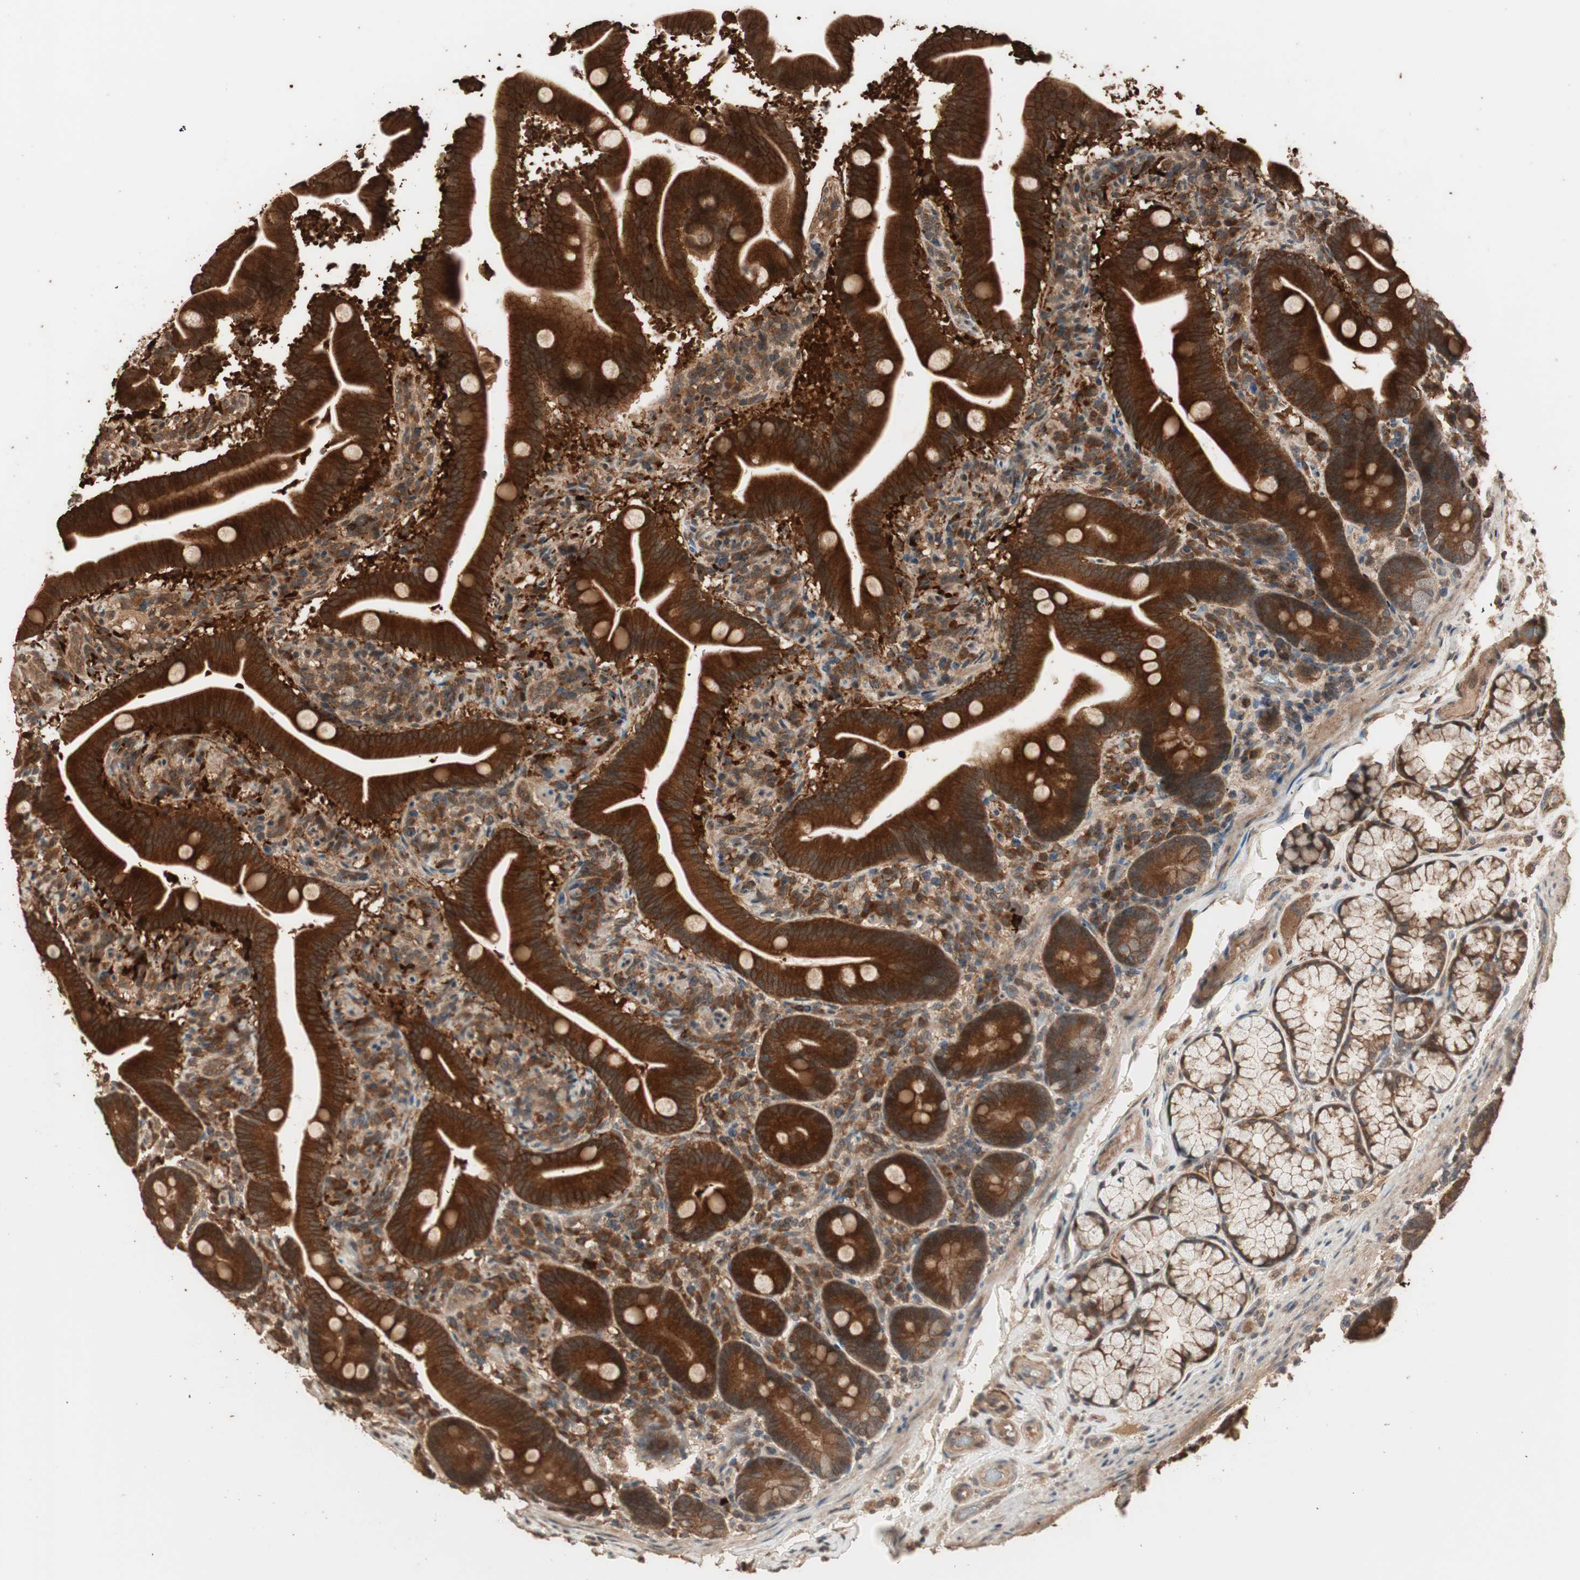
{"staining": {"intensity": "strong", "quantity": ">75%", "location": "cytoplasmic/membranous"}, "tissue": "duodenum", "cell_type": "Glandular cells", "image_type": "normal", "snomed": [{"axis": "morphology", "description": "Normal tissue, NOS"}, {"axis": "topography", "description": "Duodenum"}], "caption": "Protein expression by immunohistochemistry demonstrates strong cytoplasmic/membranous staining in approximately >75% of glandular cells in benign duodenum.", "gene": "USP20", "patient": {"sex": "male", "age": 54}}